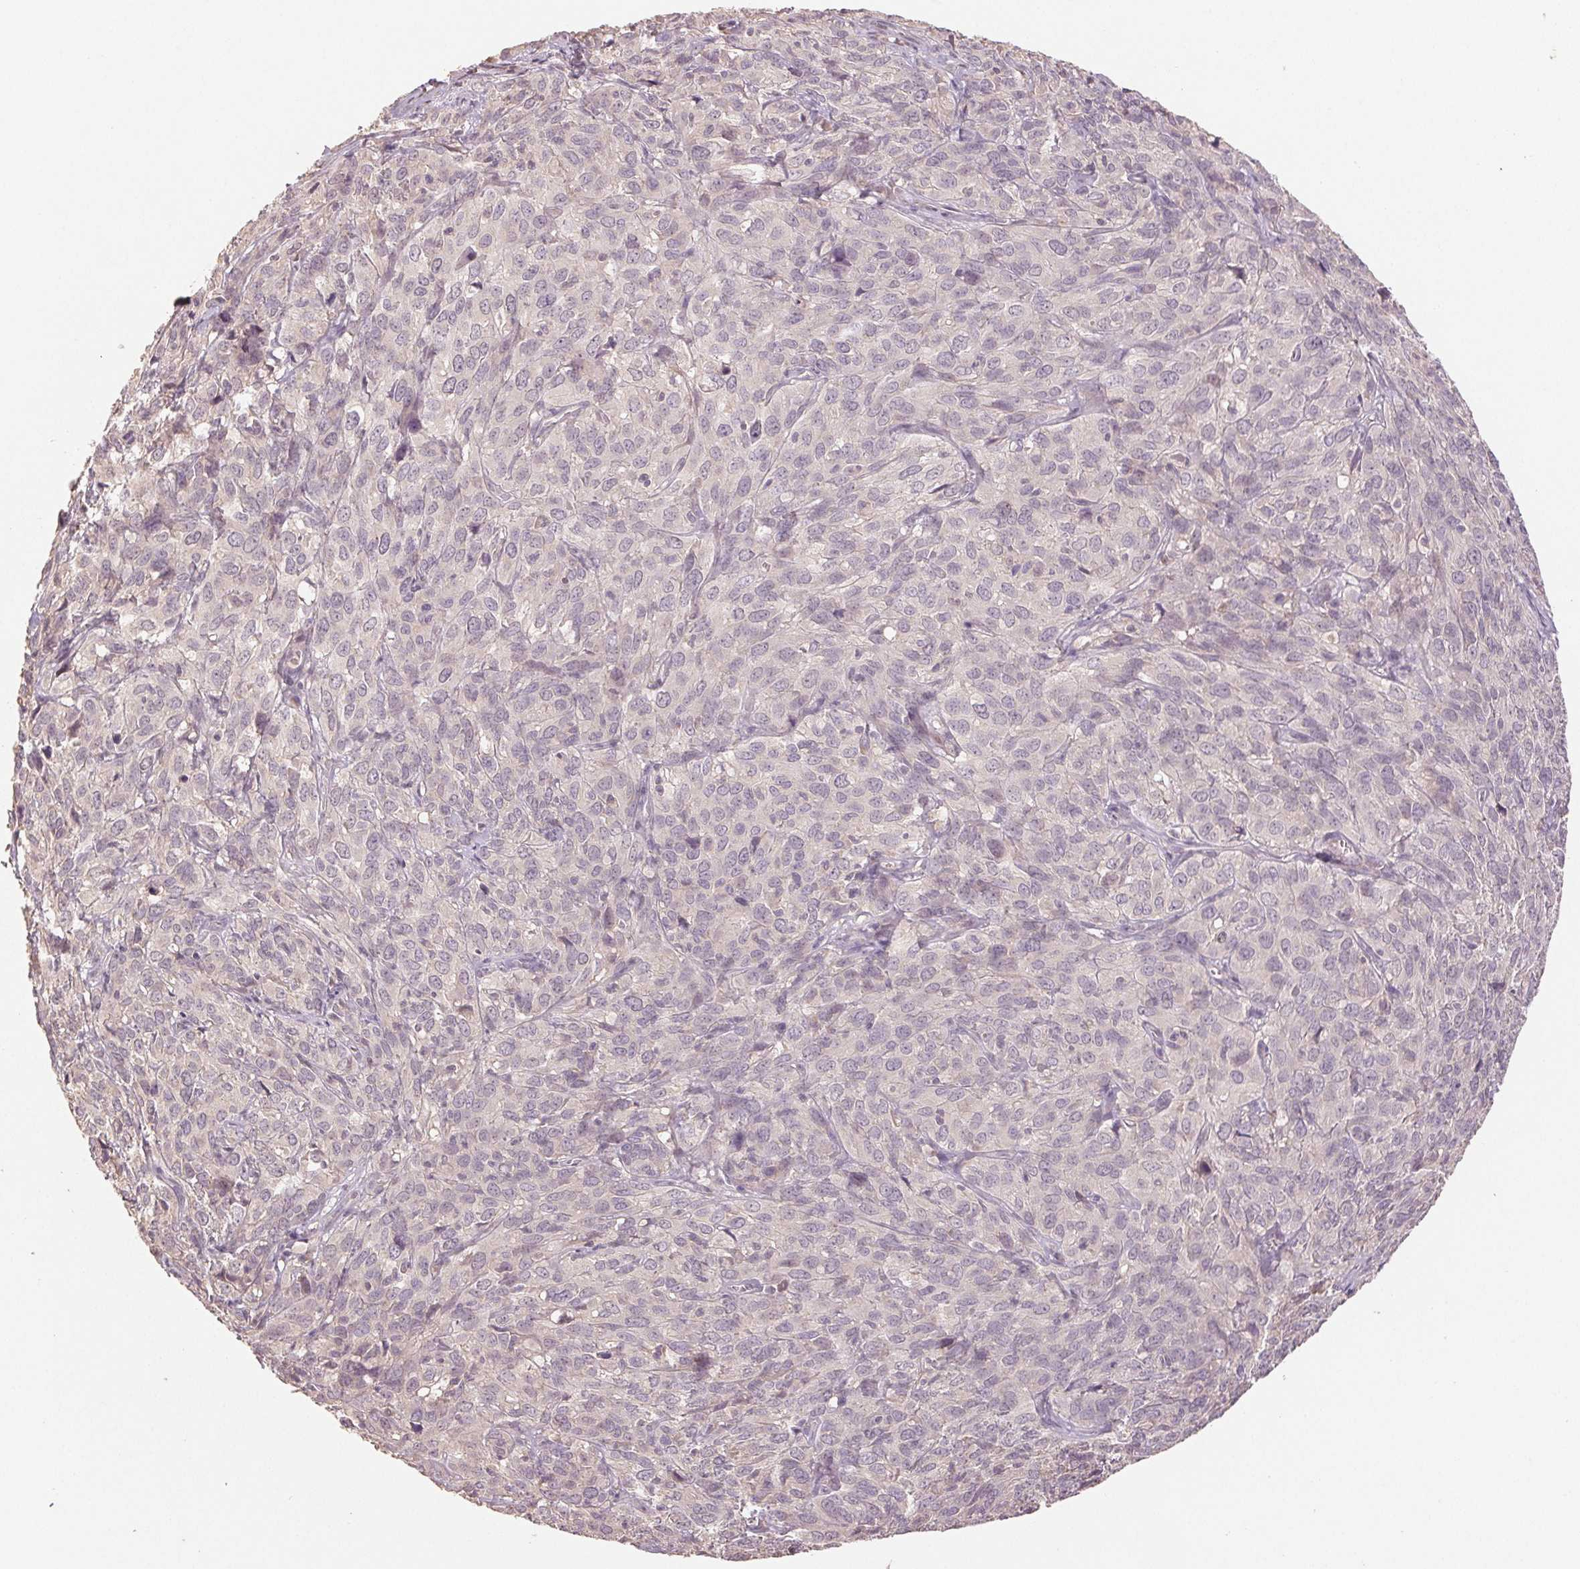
{"staining": {"intensity": "negative", "quantity": "none", "location": "none"}, "tissue": "cervical cancer", "cell_type": "Tumor cells", "image_type": "cancer", "snomed": [{"axis": "morphology", "description": "Squamous cell carcinoma, NOS"}, {"axis": "topography", "description": "Cervix"}], "caption": "Cervical squamous cell carcinoma was stained to show a protein in brown. There is no significant expression in tumor cells.", "gene": "COX14", "patient": {"sex": "female", "age": 51}}